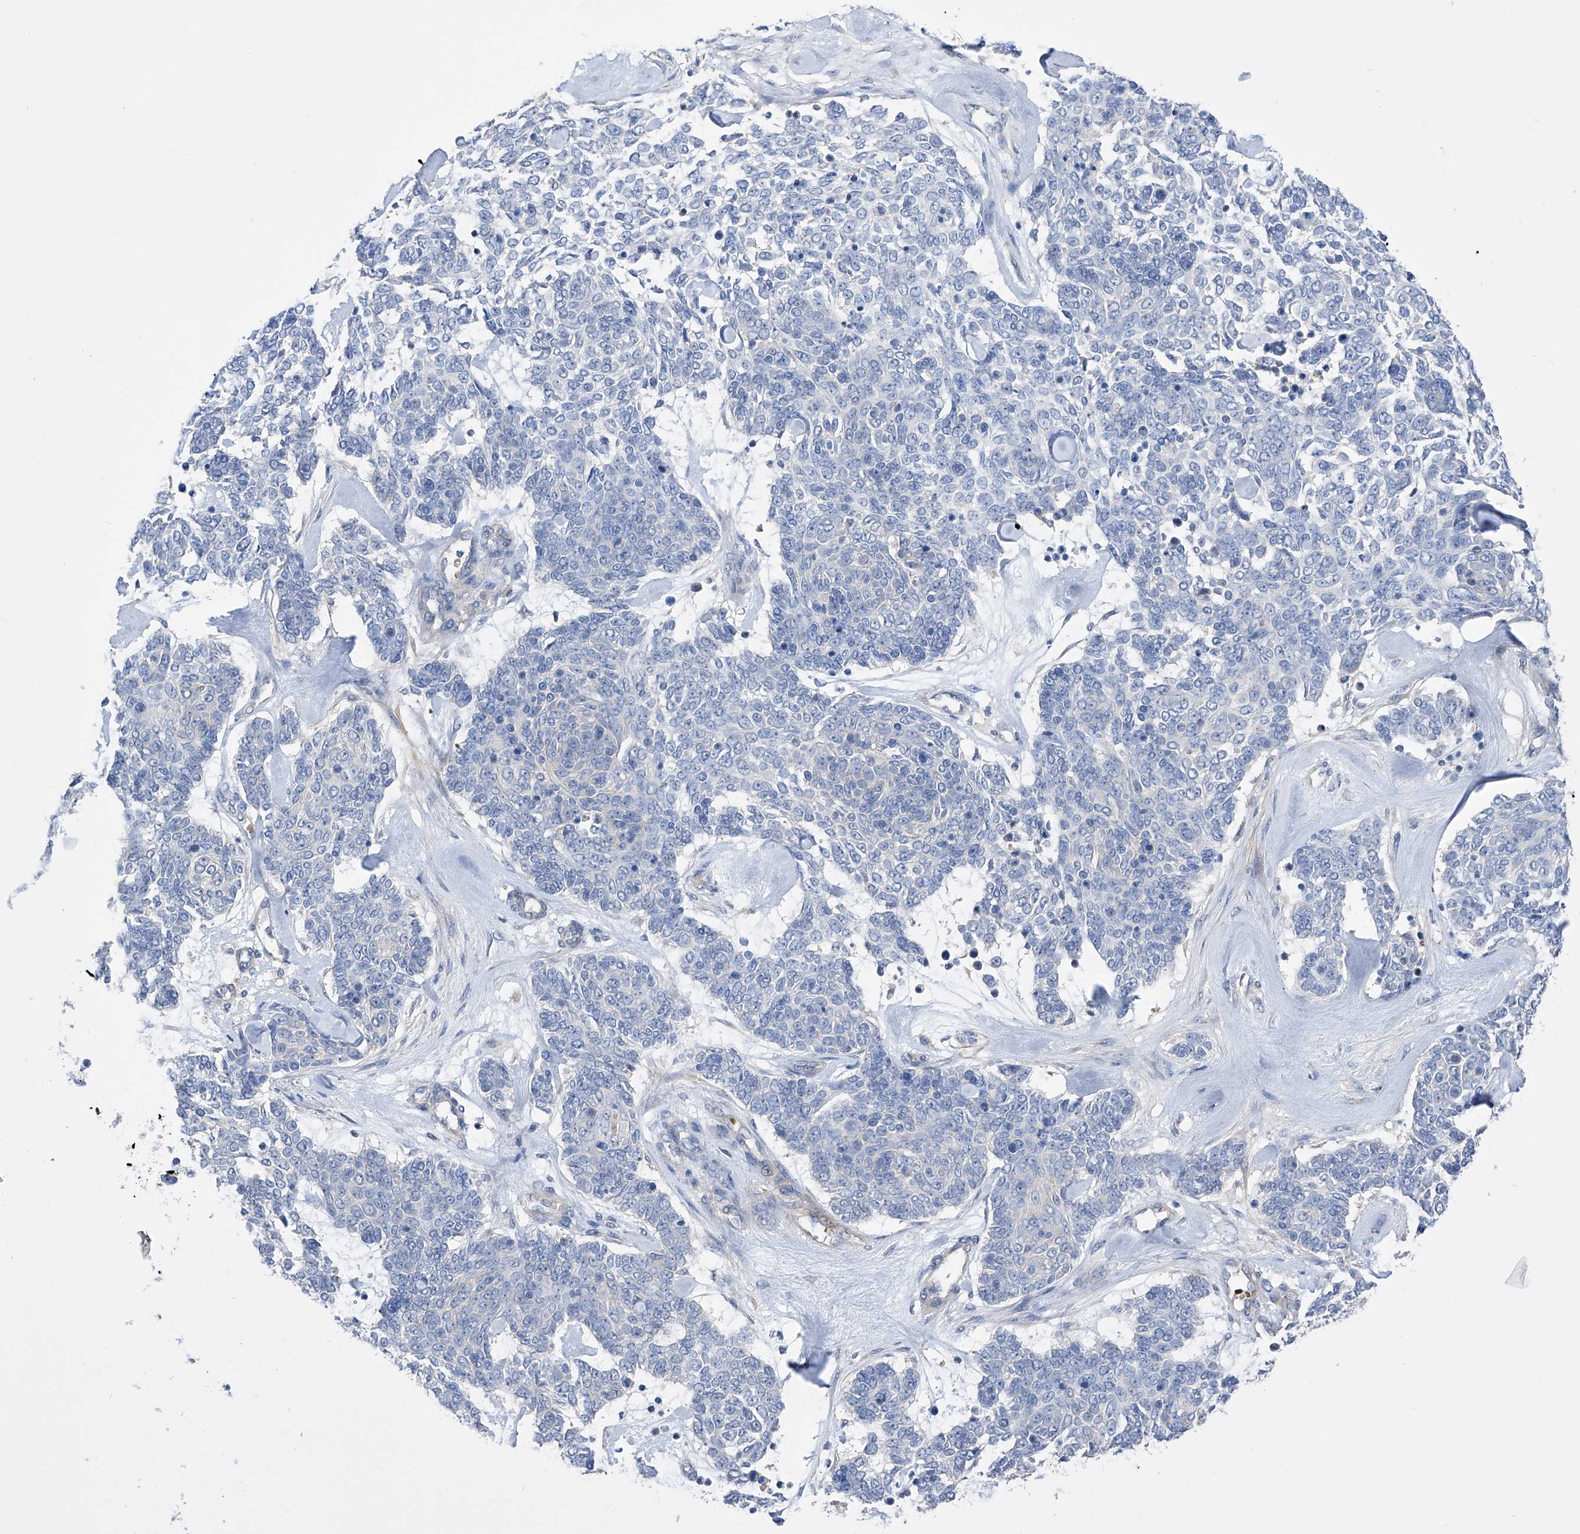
{"staining": {"intensity": "negative", "quantity": "none", "location": "none"}, "tissue": "skin cancer", "cell_type": "Tumor cells", "image_type": "cancer", "snomed": [{"axis": "morphology", "description": "Basal cell carcinoma"}, {"axis": "topography", "description": "Skin"}], "caption": "Immunohistochemical staining of basal cell carcinoma (skin) exhibits no significant positivity in tumor cells.", "gene": "NFATC4", "patient": {"sex": "female", "age": 81}}